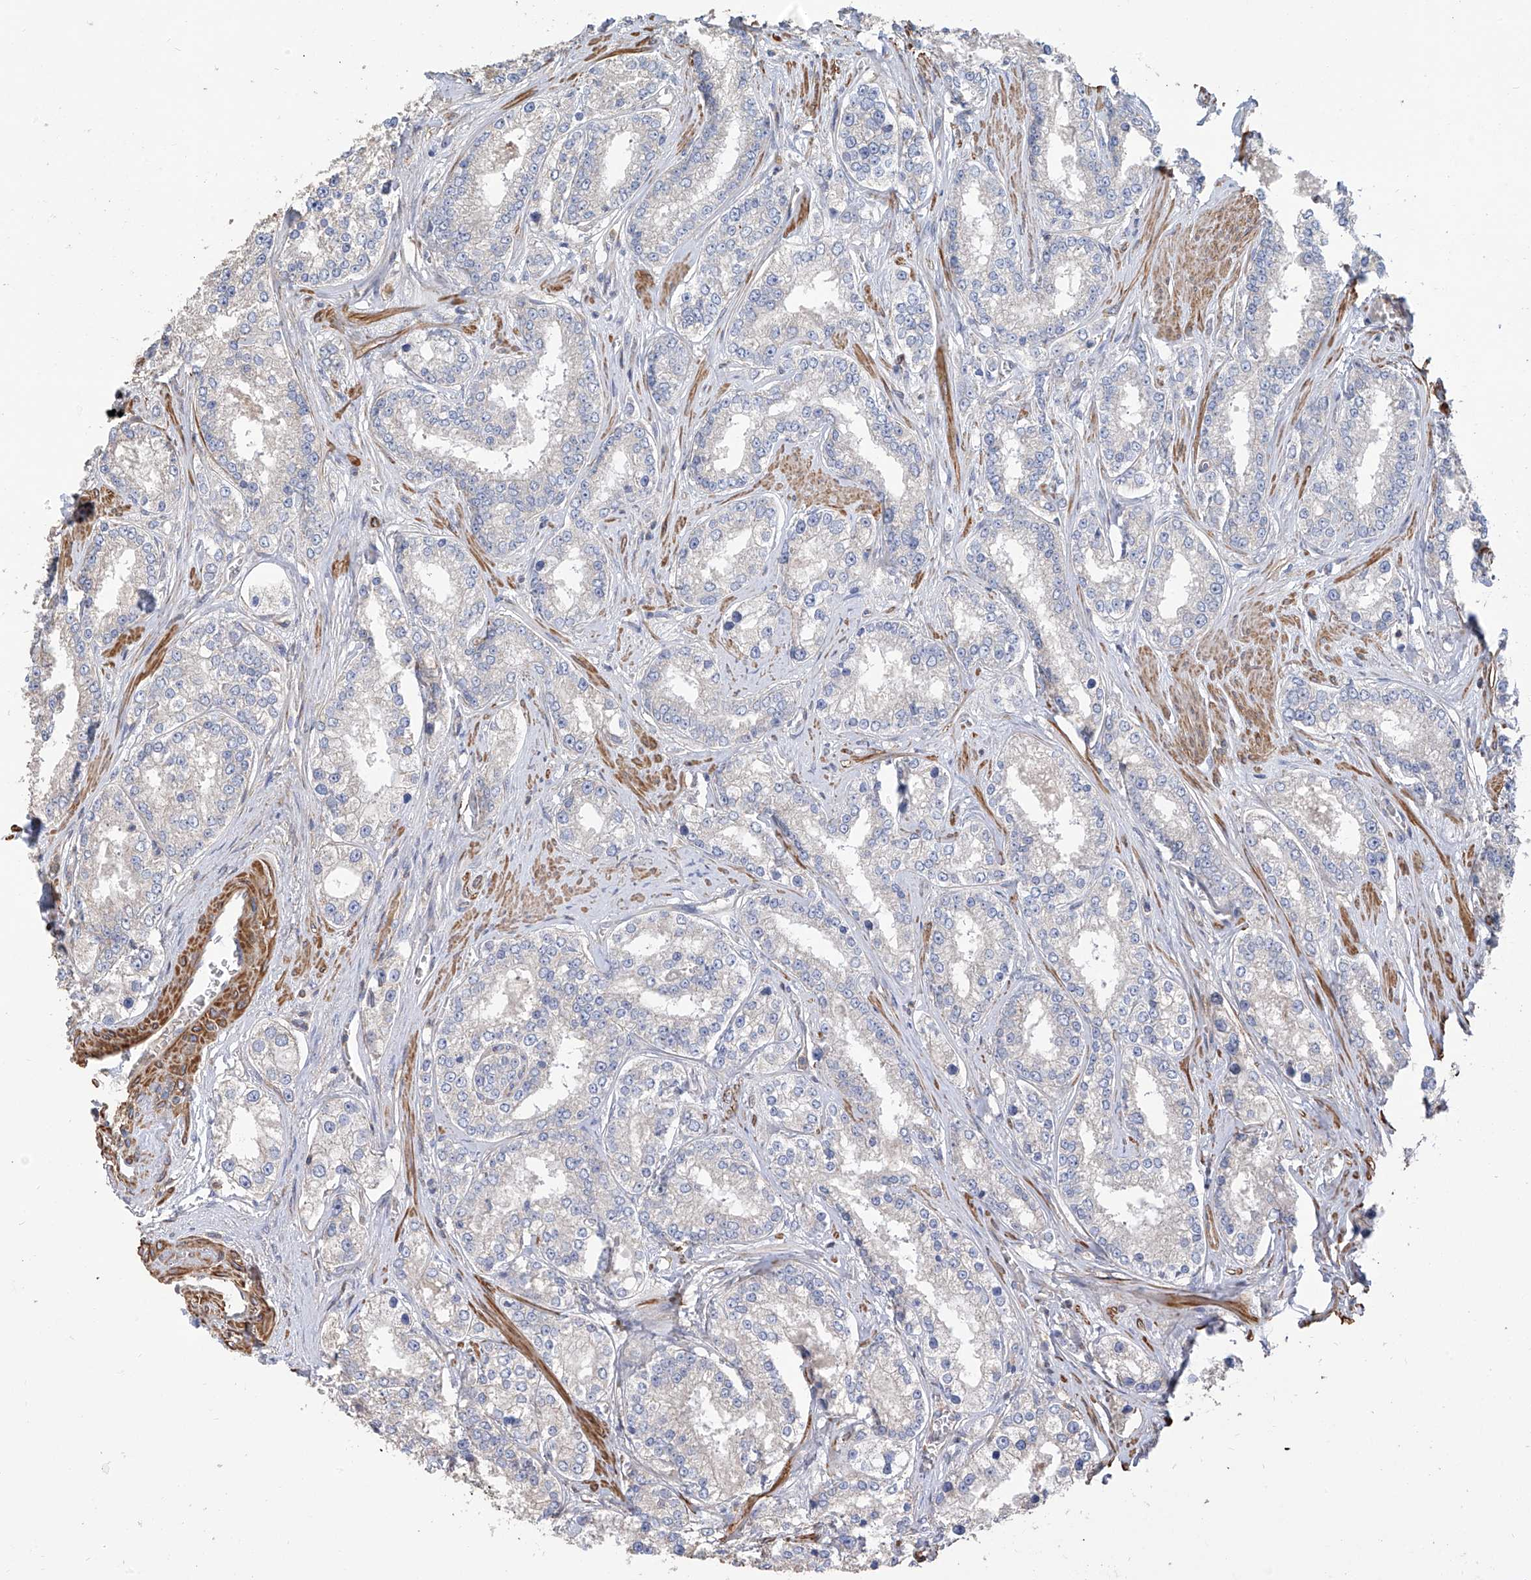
{"staining": {"intensity": "negative", "quantity": "none", "location": "none"}, "tissue": "prostate cancer", "cell_type": "Tumor cells", "image_type": "cancer", "snomed": [{"axis": "morphology", "description": "Normal tissue, NOS"}, {"axis": "morphology", "description": "Adenocarcinoma, High grade"}, {"axis": "topography", "description": "Prostate"}], "caption": "Tumor cells show no significant positivity in high-grade adenocarcinoma (prostate). (Brightfield microscopy of DAB (3,3'-diaminobenzidine) immunohistochemistry at high magnification).", "gene": "SLC43A3", "patient": {"sex": "male", "age": 83}}